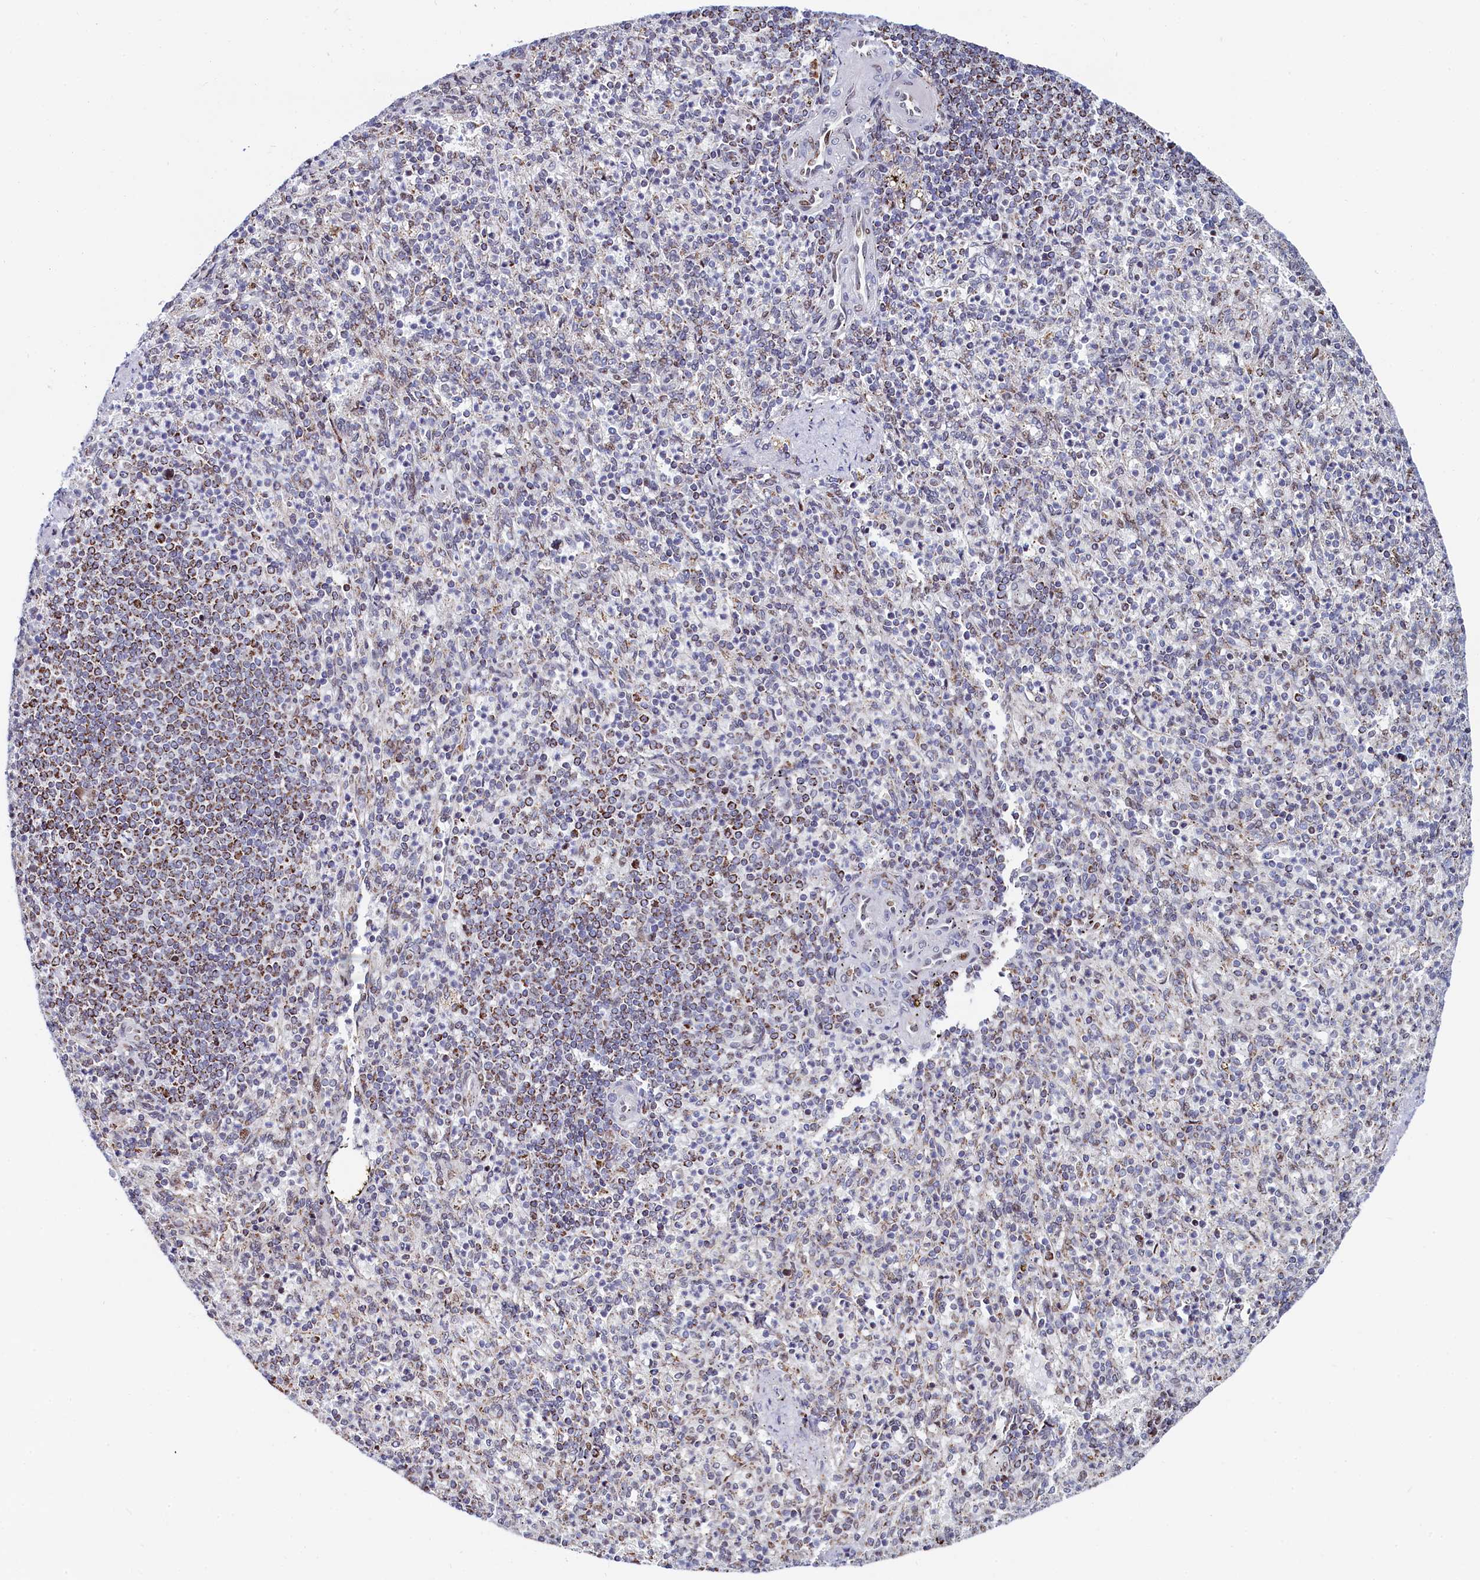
{"staining": {"intensity": "moderate", "quantity": "<25%", "location": "cytoplasmic/membranous"}, "tissue": "spleen", "cell_type": "Cells in red pulp", "image_type": "normal", "snomed": [{"axis": "morphology", "description": "Normal tissue, NOS"}, {"axis": "topography", "description": "Spleen"}], "caption": "Cells in red pulp display low levels of moderate cytoplasmic/membranous expression in approximately <25% of cells in unremarkable spleen. Using DAB (brown) and hematoxylin (blue) stains, captured at high magnification using brightfield microscopy.", "gene": "HDGFL3", "patient": {"sex": "female", "age": 74}}